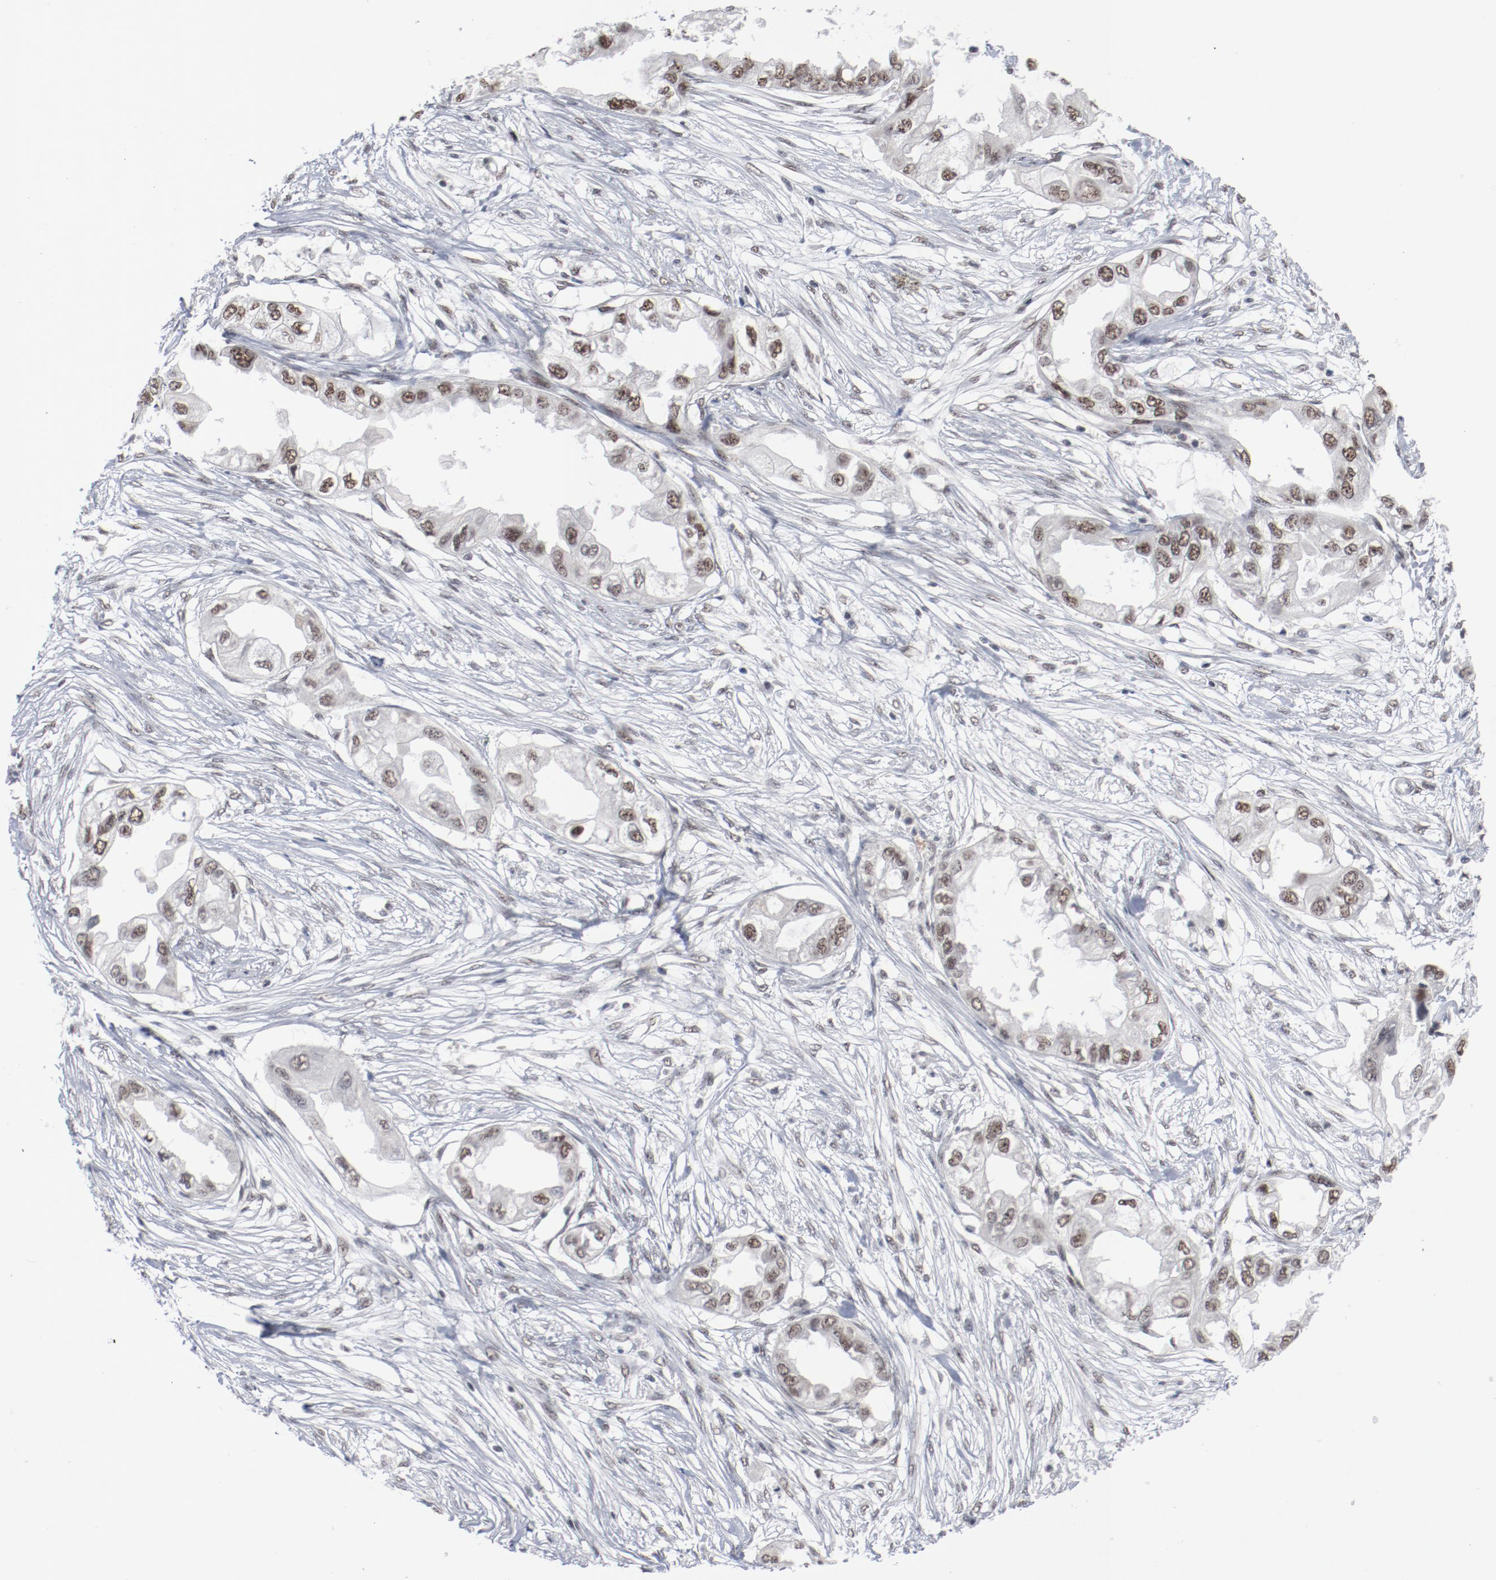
{"staining": {"intensity": "moderate", "quantity": ">75%", "location": "nuclear"}, "tissue": "endometrial cancer", "cell_type": "Tumor cells", "image_type": "cancer", "snomed": [{"axis": "morphology", "description": "Adenocarcinoma, NOS"}, {"axis": "topography", "description": "Endometrium"}], "caption": "Tumor cells display medium levels of moderate nuclear positivity in about >75% of cells in human adenocarcinoma (endometrial). (IHC, brightfield microscopy, high magnification).", "gene": "BUB3", "patient": {"sex": "female", "age": 67}}